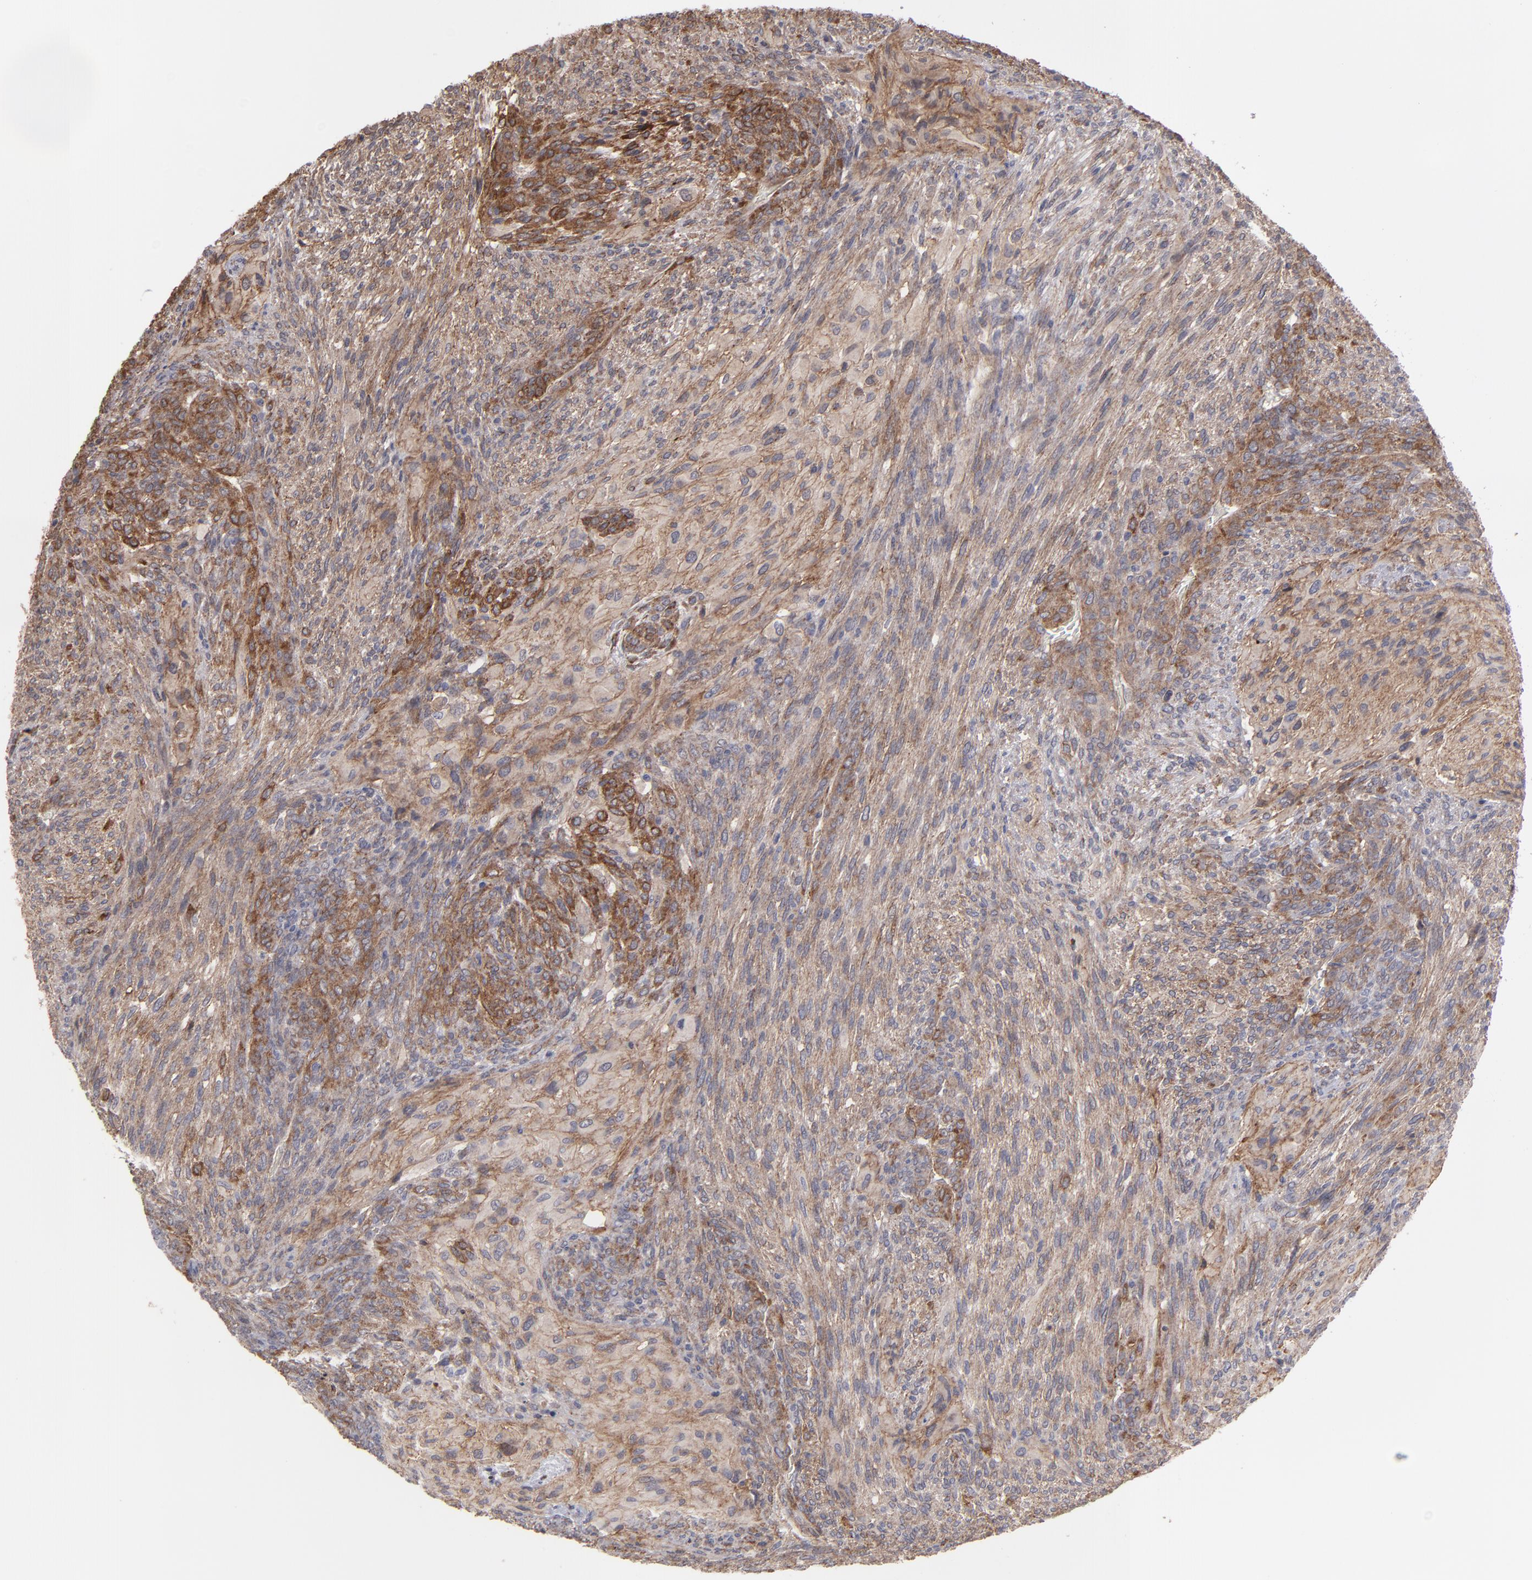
{"staining": {"intensity": "moderate", "quantity": ">75%", "location": "cytoplasmic/membranous"}, "tissue": "glioma", "cell_type": "Tumor cells", "image_type": "cancer", "snomed": [{"axis": "morphology", "description": "Glioma, malignant, High grade"}, {"axis": "topography", "description": "Cerebral cortex"}], "caption": "Brown immunohistochemical staining in human glioma displays moderate cytoplasmic/membranous expression in about >75% of tumor cells.", "gene": "TJP1", "patient": {"sex": "female", "age": 55}}